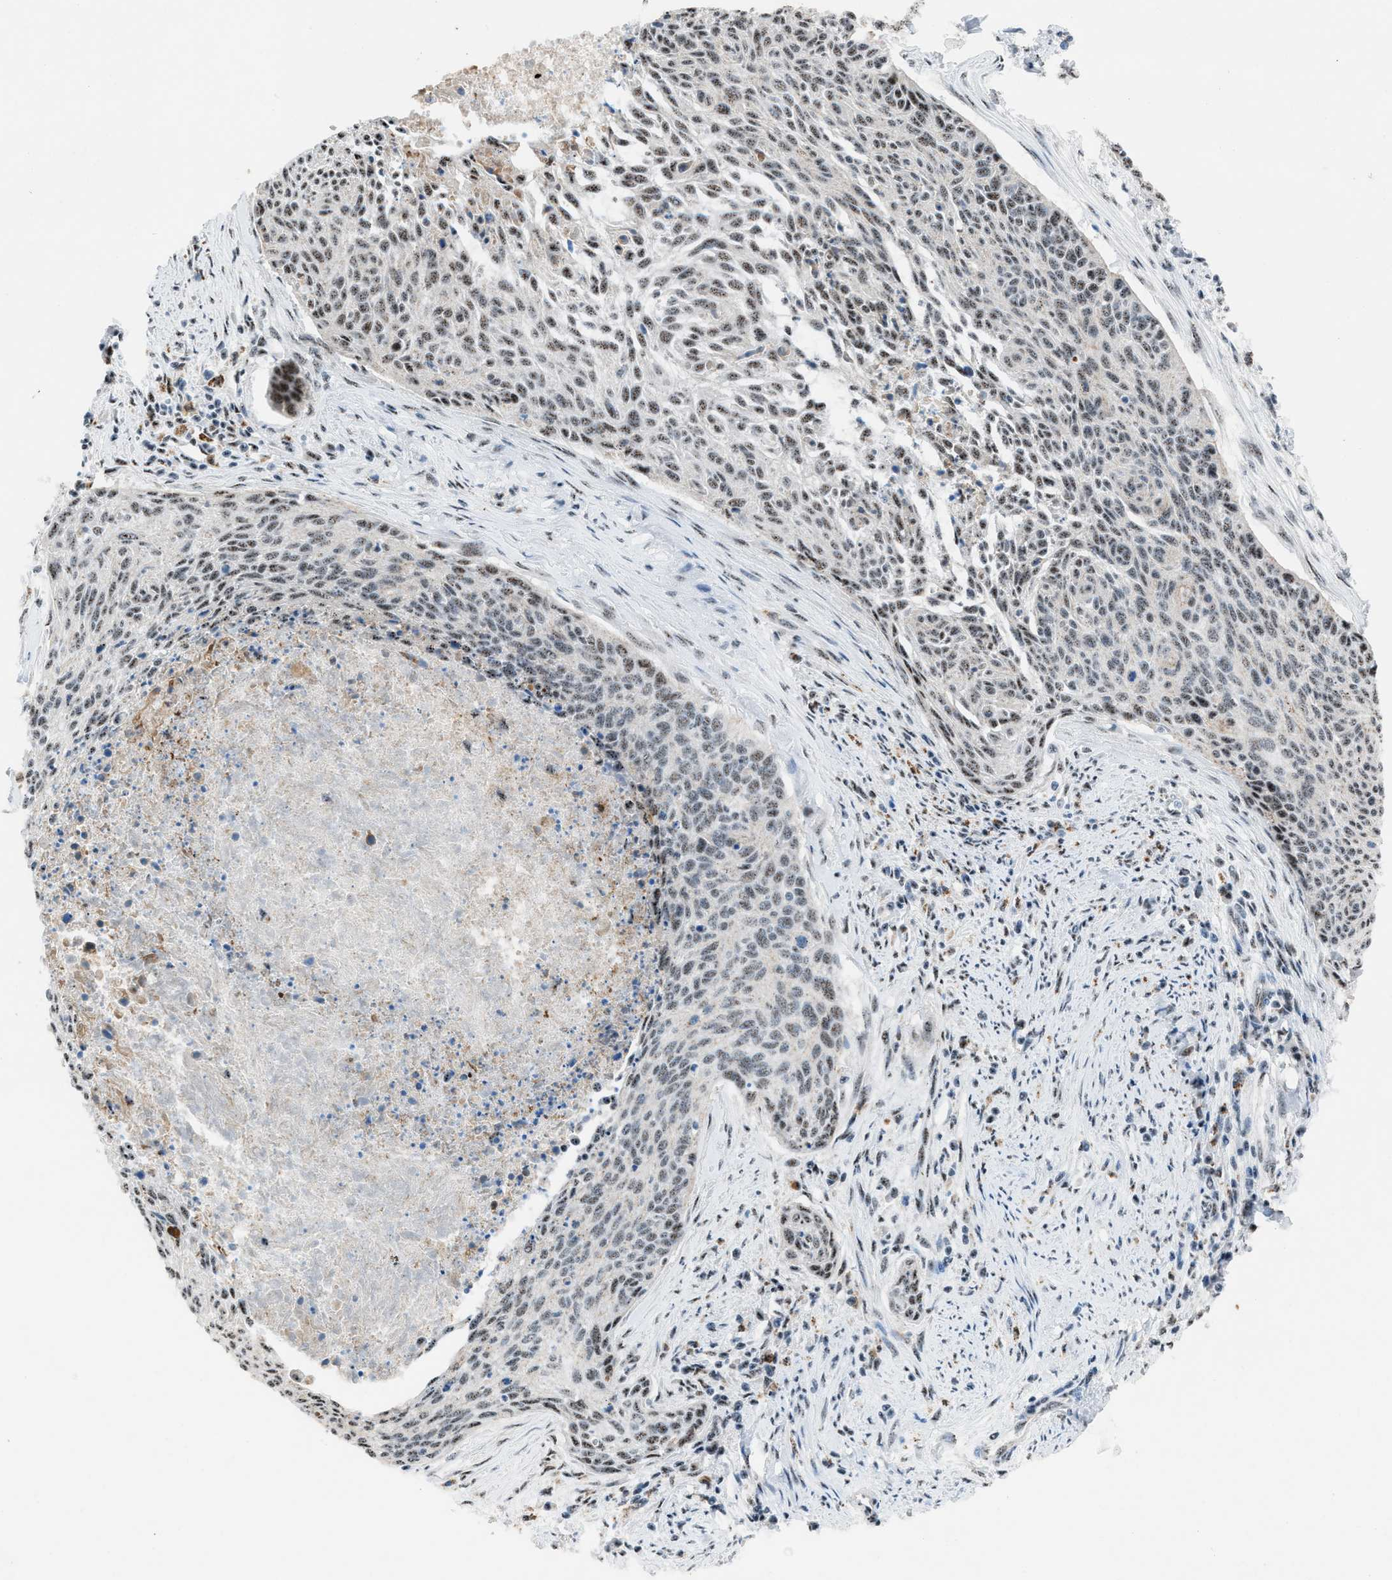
{"staining": {"intensity": "weak", "quantity": ">75%", "location": "nuclear"}, "tissue": "cervical cancer", "cell_type": "Tumor cells", "image_type": "cancer", "snomed": [{"axis": "morphology", "description": "Squamous cell carcinoma, NOS"}, {"axis": "topography", "description": "Cervix"}], "caption": "An immunohistochemistry (IHC) image of tumor tissue is shown. Protein staining in brown labels weak nuclear positivity in cervical cancer within tumor cells.", "gene": "CENPP", "patient": {"sex": "female", "age": 55}}